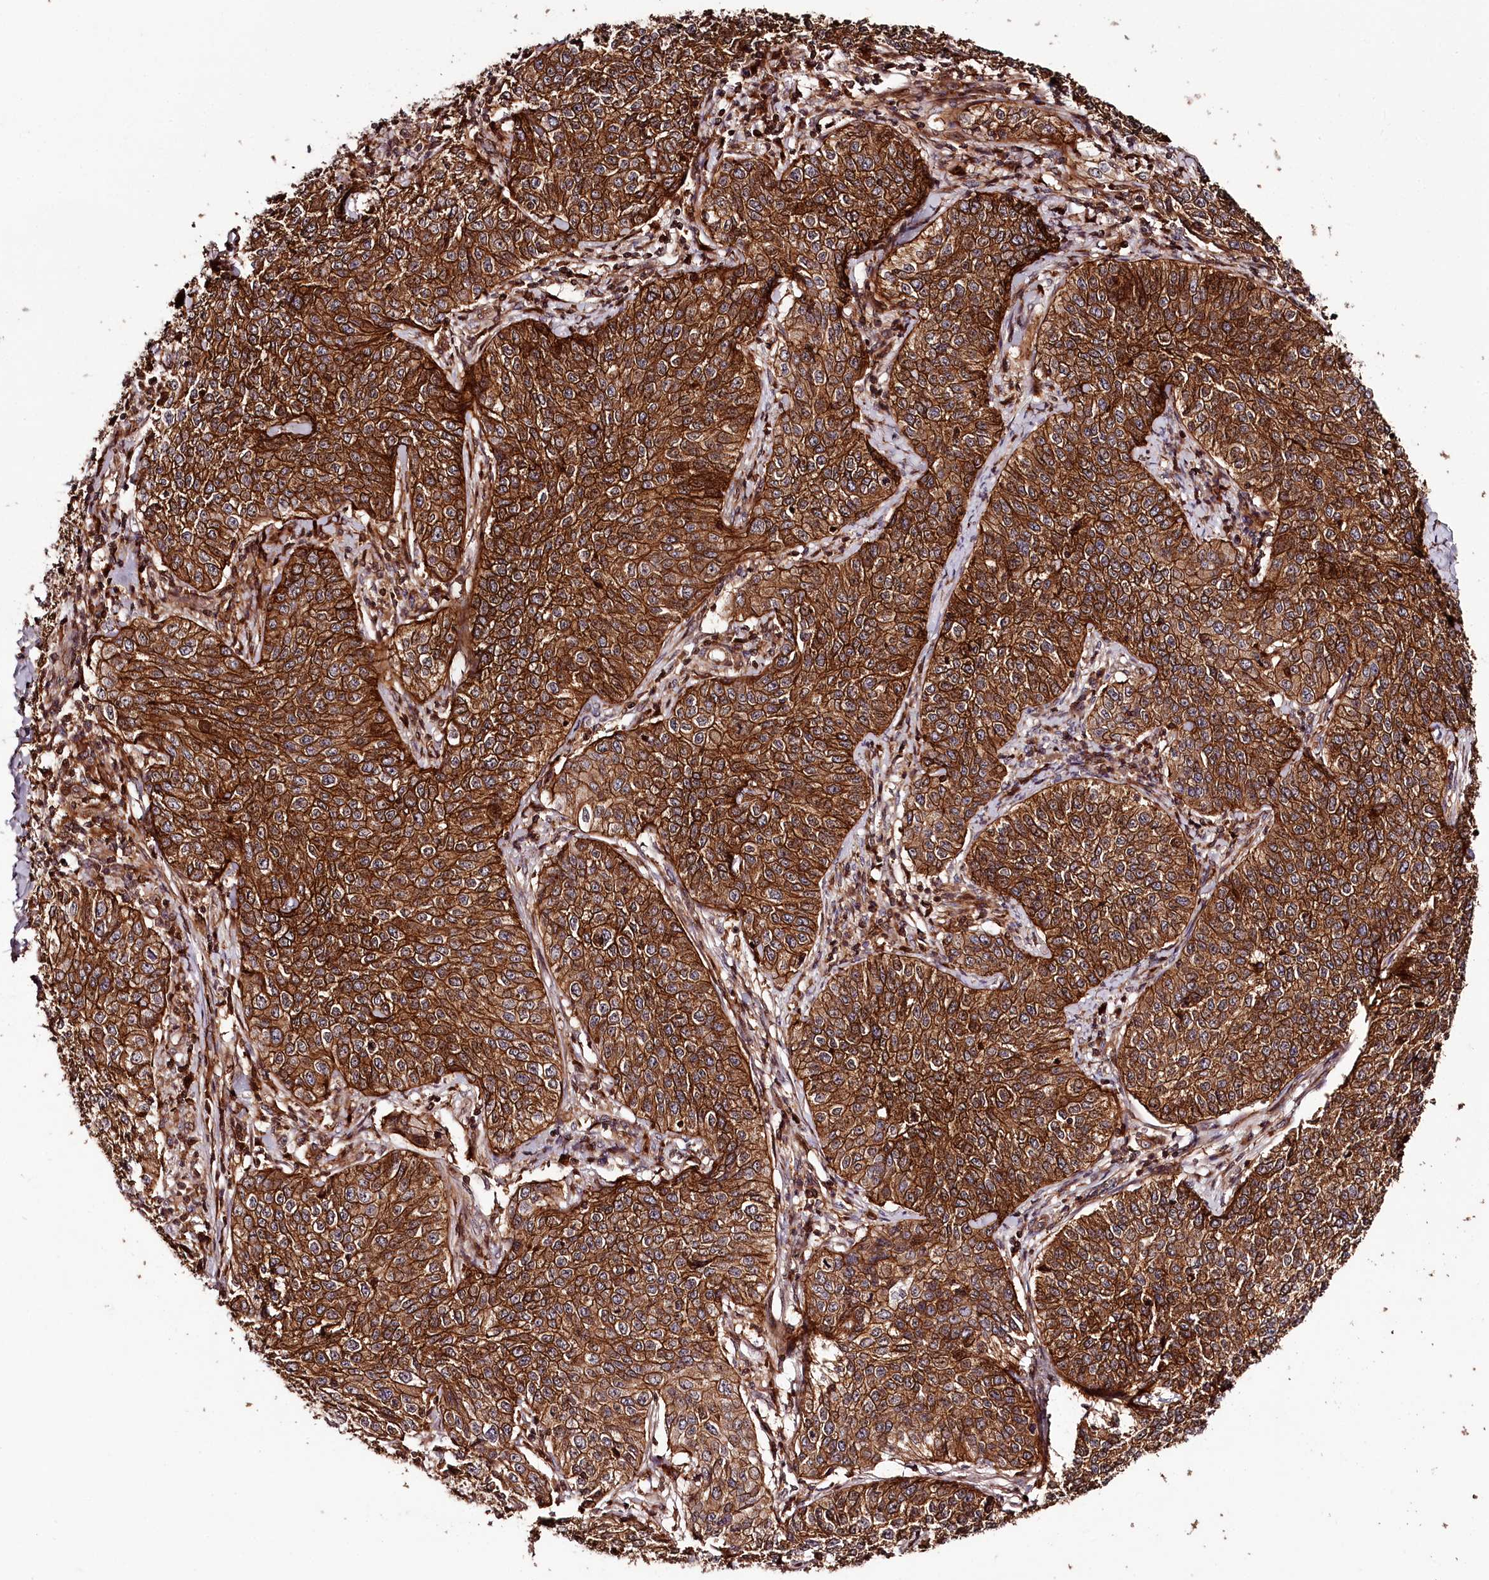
{"staining": {"intensity": "strong", "quantity": ">75%", "location": "cytoplasmic/membranous"}, "tissue": "cervical cancer", "cell_type": "Tumor cells", "image_type": "cancer", "snomed": [{"axis": "morphology", "description": "Squamous cell carcinoma, NOS"}, {"axis": "topography", "description": "Cervix"}], "caption": "Strong cytoplasmic/membranous expression is seen in about >75% of tumor cells in cervical cancer.", "gene": "KIF14", "patient": {"sex": "female", "age": 35}}